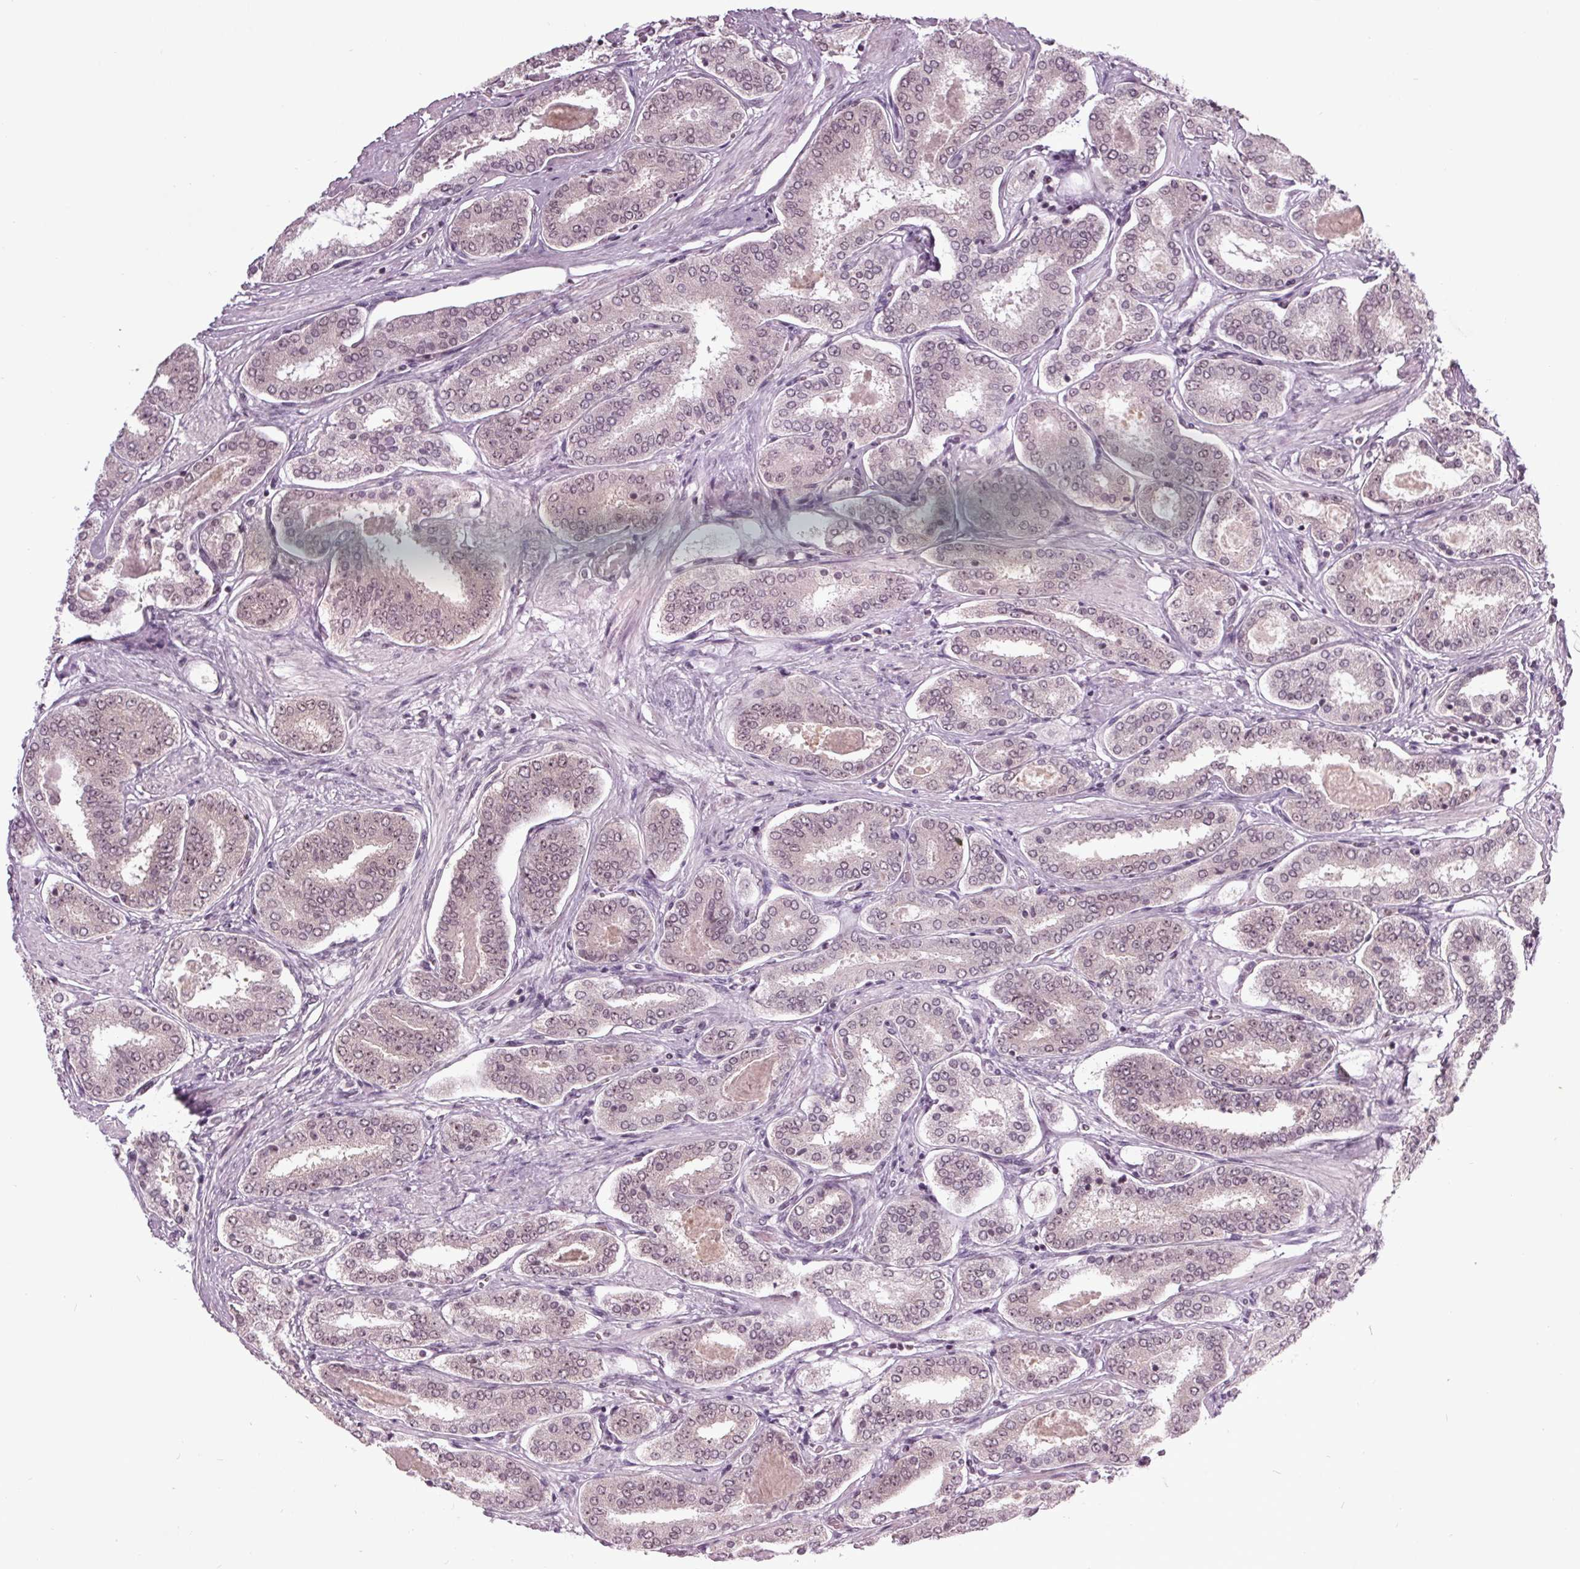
{"staining": {"intensity": "moderate", "quantity": "25%-75%", "location": "nuclear"}, "tissue": "prostate cancer", "cell_type": "Tumor cells", "image_type": "cancer", "snomed": [{"axis": "morphology", "description": "Adenocarcinoma, High grade"}, {"axis": "topography", "description": "Prostate"}], "caption": "Prostate high-grade adenocarcinoma stained for a protein displays moderate nuclear positivity in tumor cells.", "gene": "DDX41", "patient": {"sex": "male", "age": 63}}